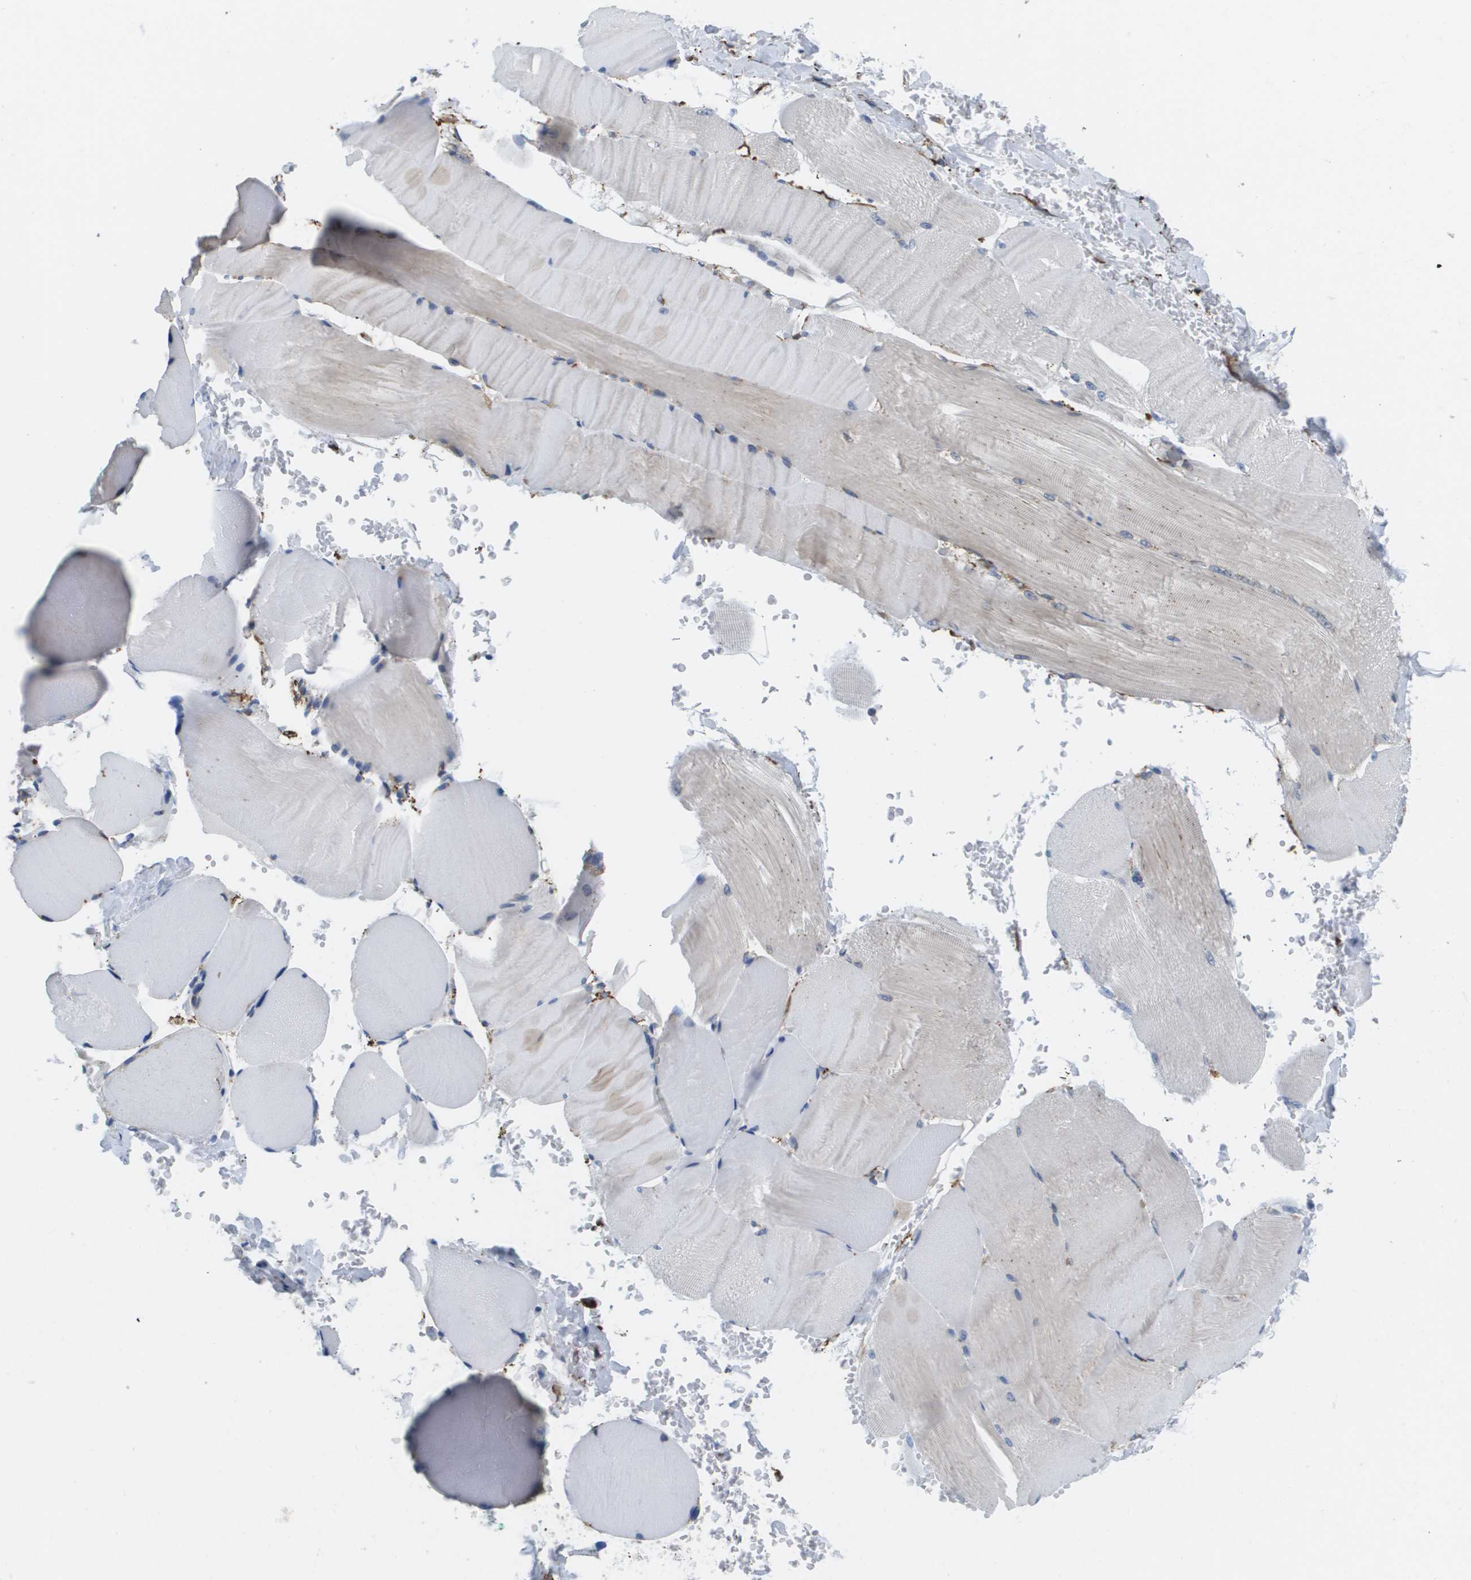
{"staining": {"intensity": "negative", "quantity": "none", "location": "none"}, "tissue": "skeletal muscle", "cell_type": "Myocytes", "image_type": "normal", "snomed": [{"axis": "morphology", "description": "Normal tissue, NOS"}, {"axis": "topography", "description": "Skin"}, {"axis": "topography", "description": "Skeletal muscle"}], "caption": "Immunohistochemical staining of unremarkable human skeletal muscle reveals no significant positivity in myocytes.", "gene": "ST3GAL2", "patient": {"sex": "male", "age": 83}}